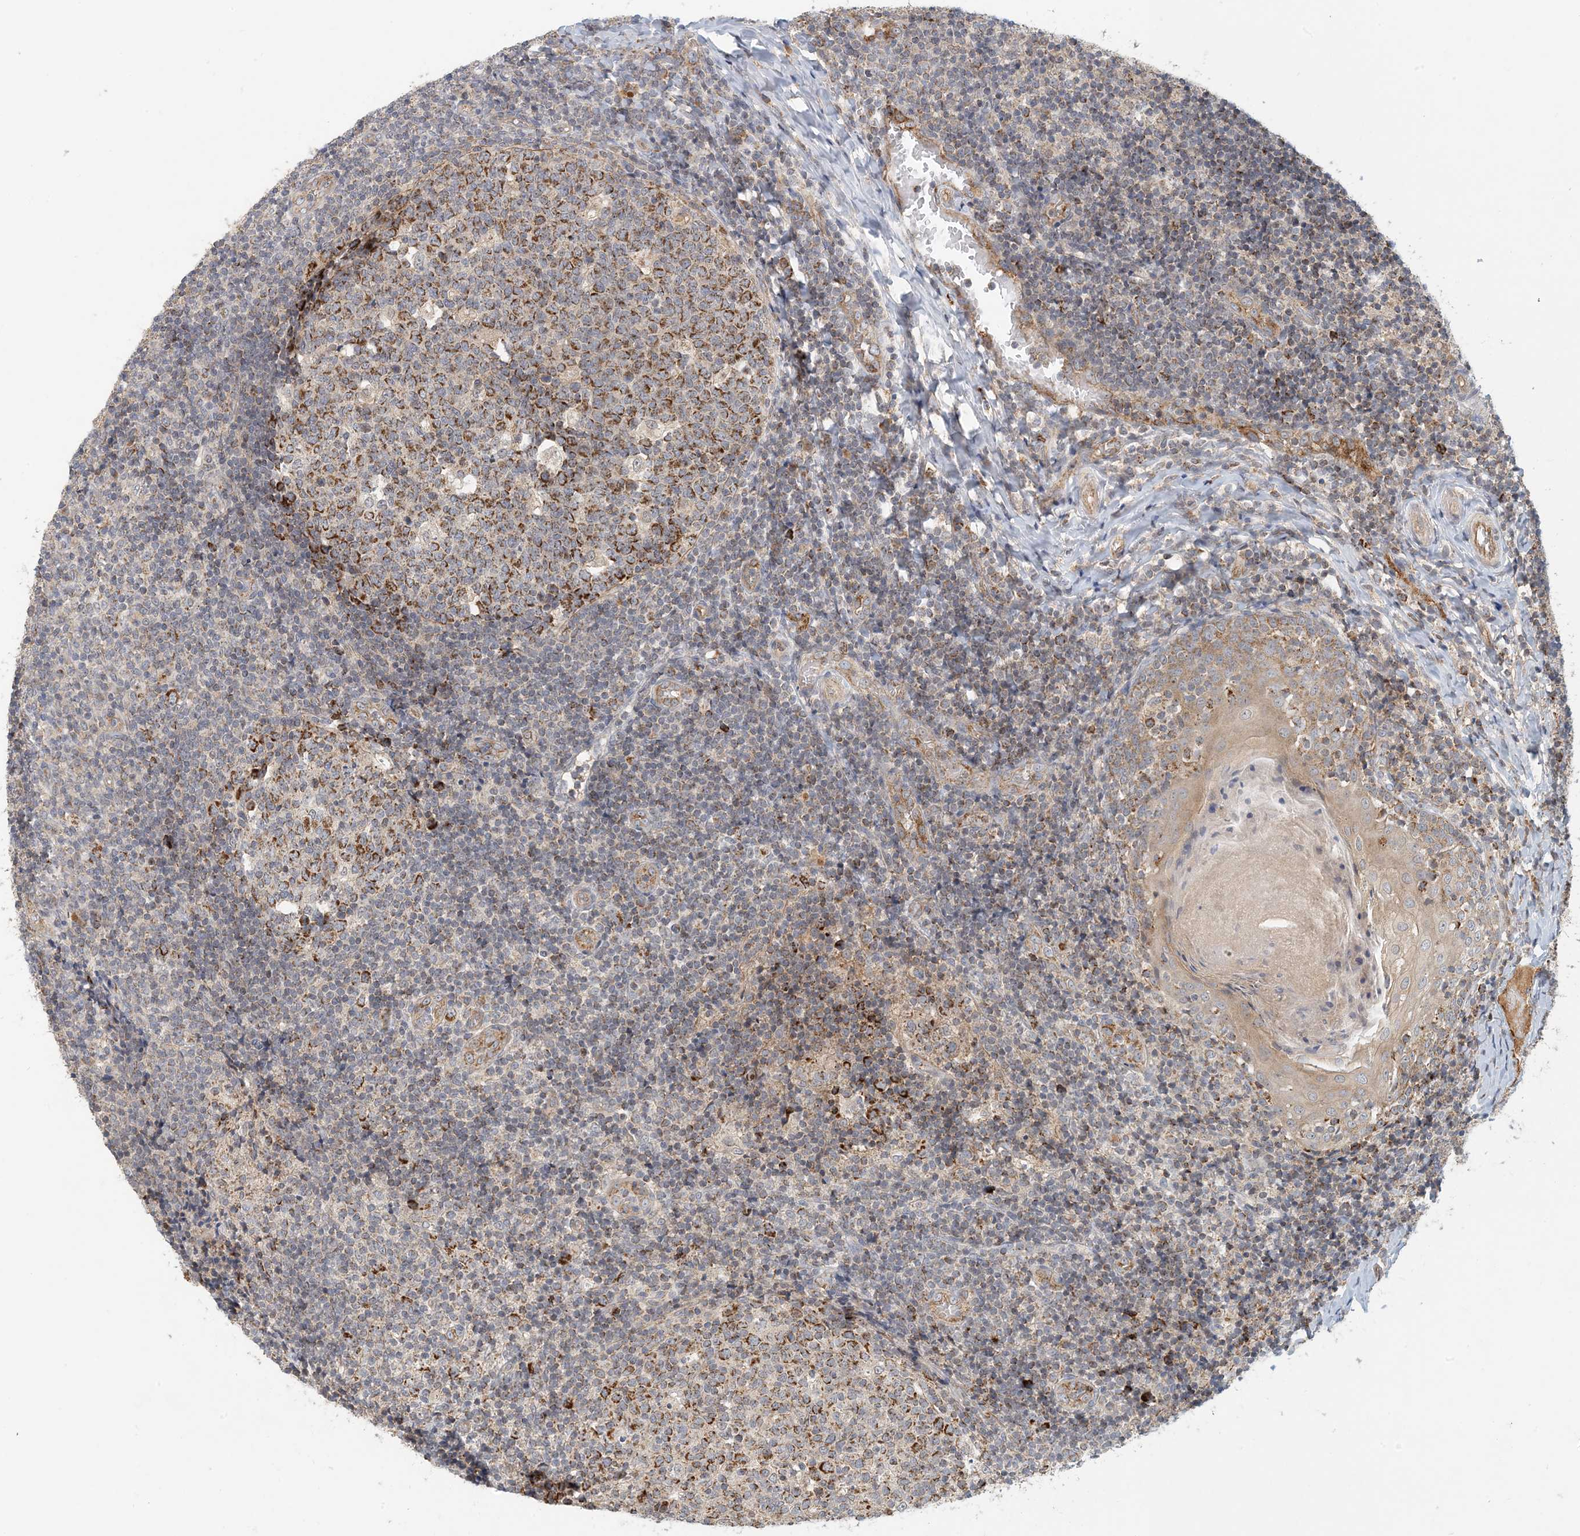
{"staining": {"intensity": "strong", "quantity": "25%-75%", "location": "cytoplasmic/membranous"}, "tissue": "tonsil", "cell_type": "Germinal center cells", "image_type": "normal", "snomed": [{"axis": "morphology", "description": "Normal tissue, NOS"}, {"axis": "topography", "description": "Tonsil"}], "caption": "An immunohistochemistry photomicrograph of benign tissue is shown. Protein staining in brown shows strong cytoplasmic/membranous positivity in tonsil within germinal center cells.", "gene": "ZBTB3", "patient": {"sex": "female", "age": 19}}